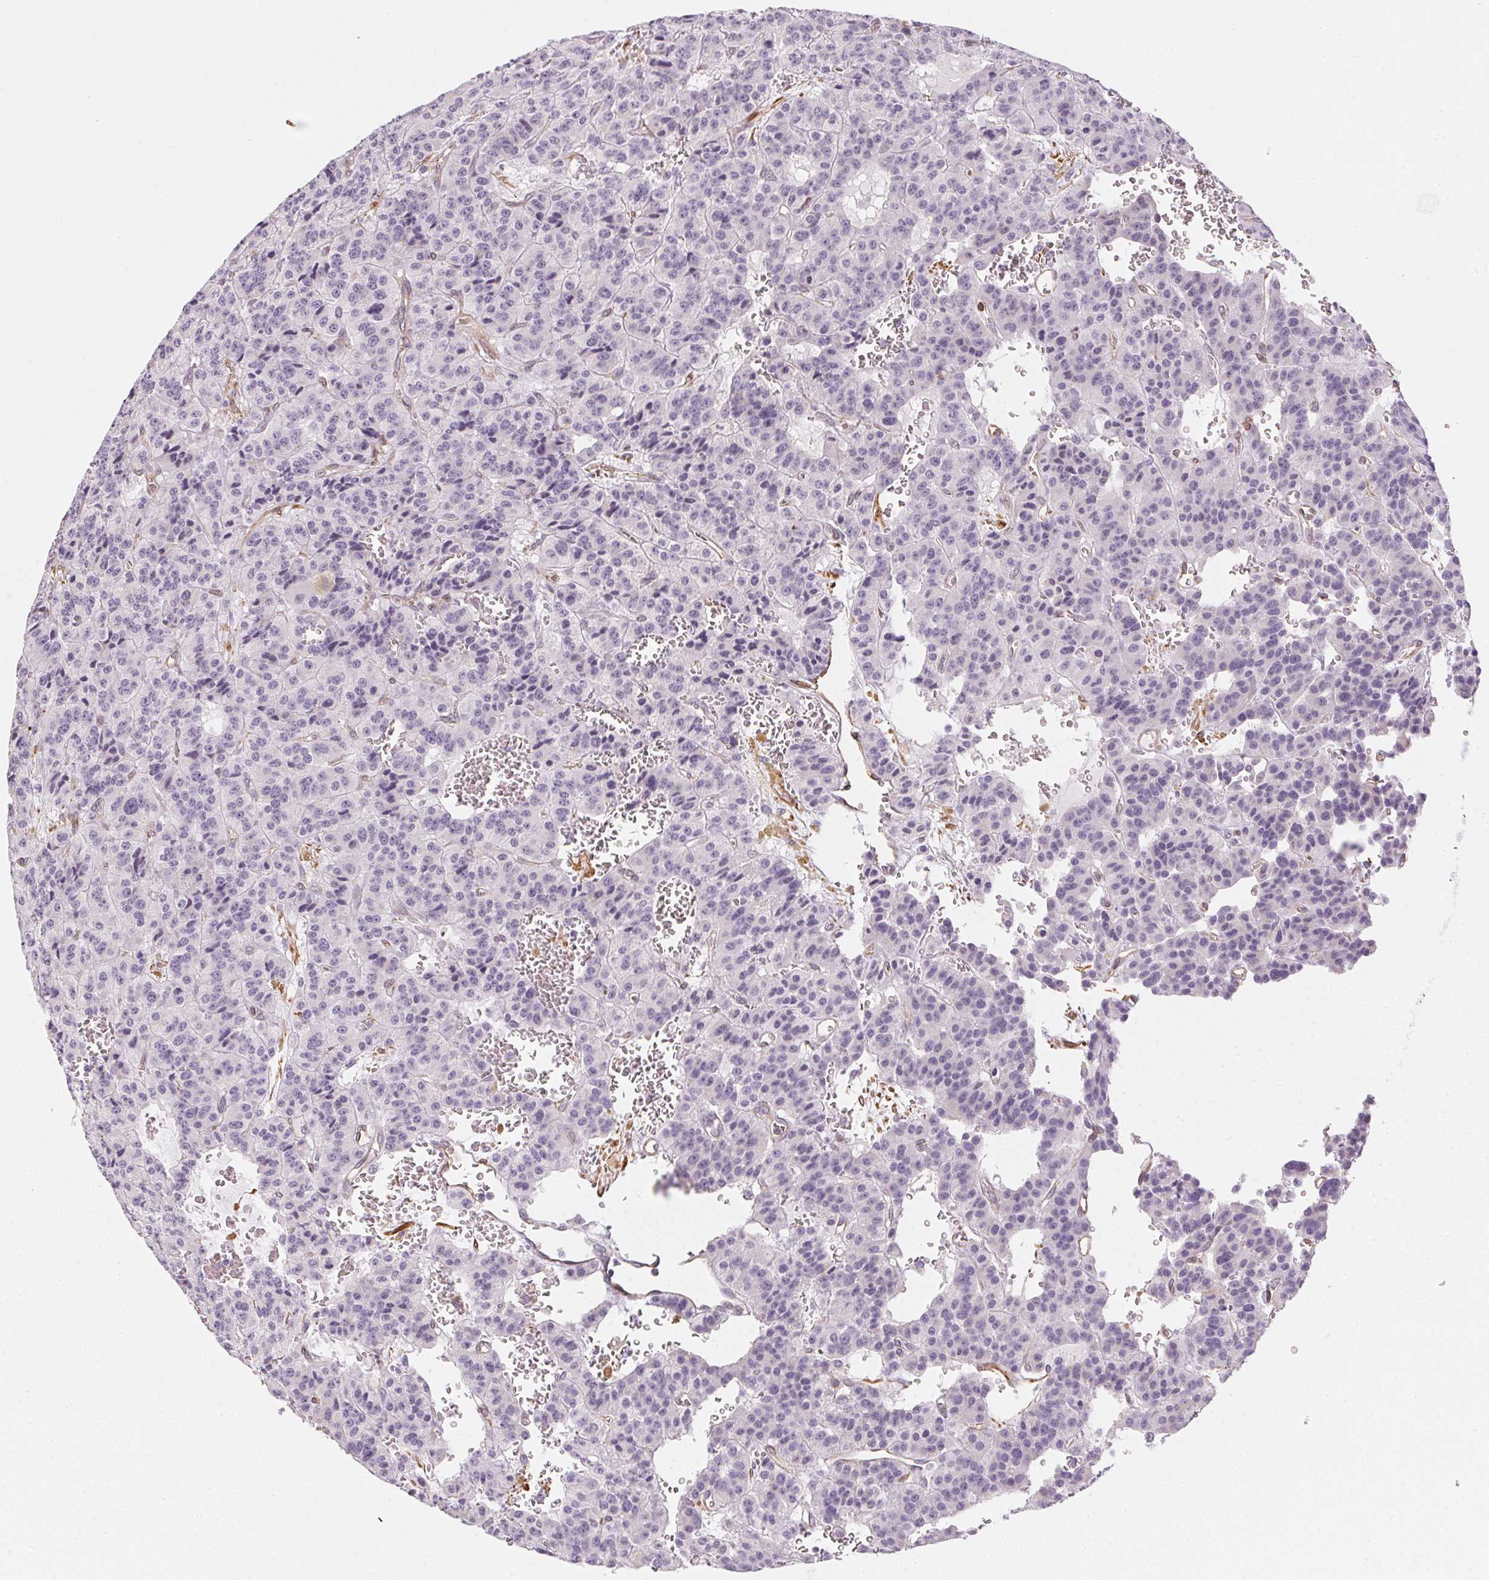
{"staining": {"intensity": "negative", "quantity": "none", "location": "none"}, "tissue": "carcinoid", "cell_type": "Tumor cells", "image_type": "cancer", "snomed": [{"axis": "morphology", "description": "Carcinoid, malignant, NOS"}, {"axis": "topography", "description": "Lung"}], "caption": "The photomicrograph displays no staining of tumor cells in carcinoid.", "gene": "RSBN1", "patient": {"sex": "female", "age": 71}}